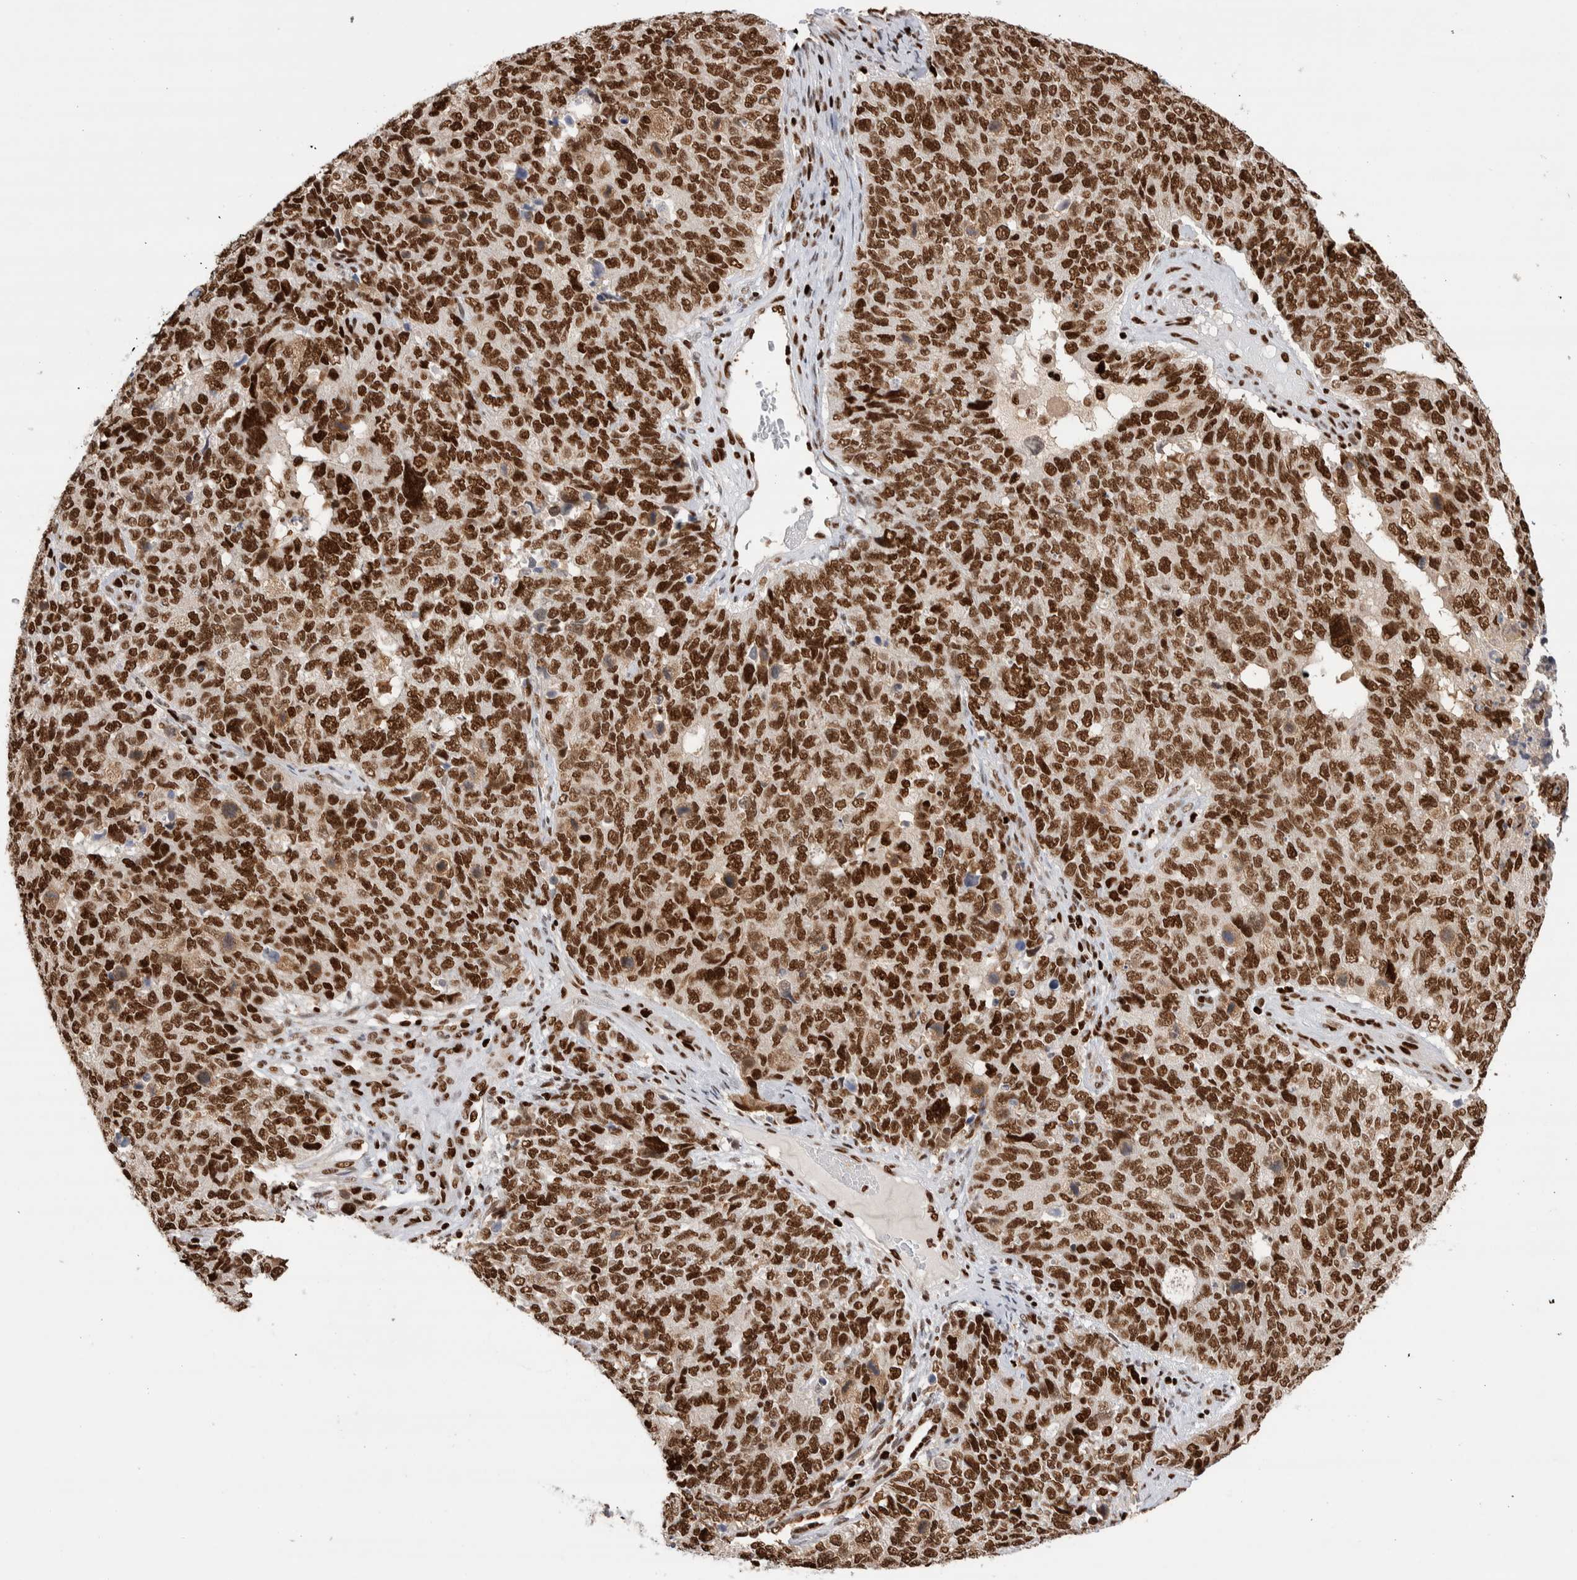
{"staining": {"intensity": "strong", "quantity": ">75%", "location": "nuclear"}, "tissue": "cervical cancer", "cell_type": "Tumor cells", "image_type": "cancer", "snomed": [{"axis": "morphology", "description": "Squamous cell carcinoma, NOS"}, {"axis": "topography", "description": "Cervix"}], "caption": "The immunohistochemical stain highlights strong nuclear positivity in tumor cells of squamous cell carcinoma (cervical) tissue.", "gene": "RNASEK-C17orf49", "patient": {"sex": "female", "age": 63}}